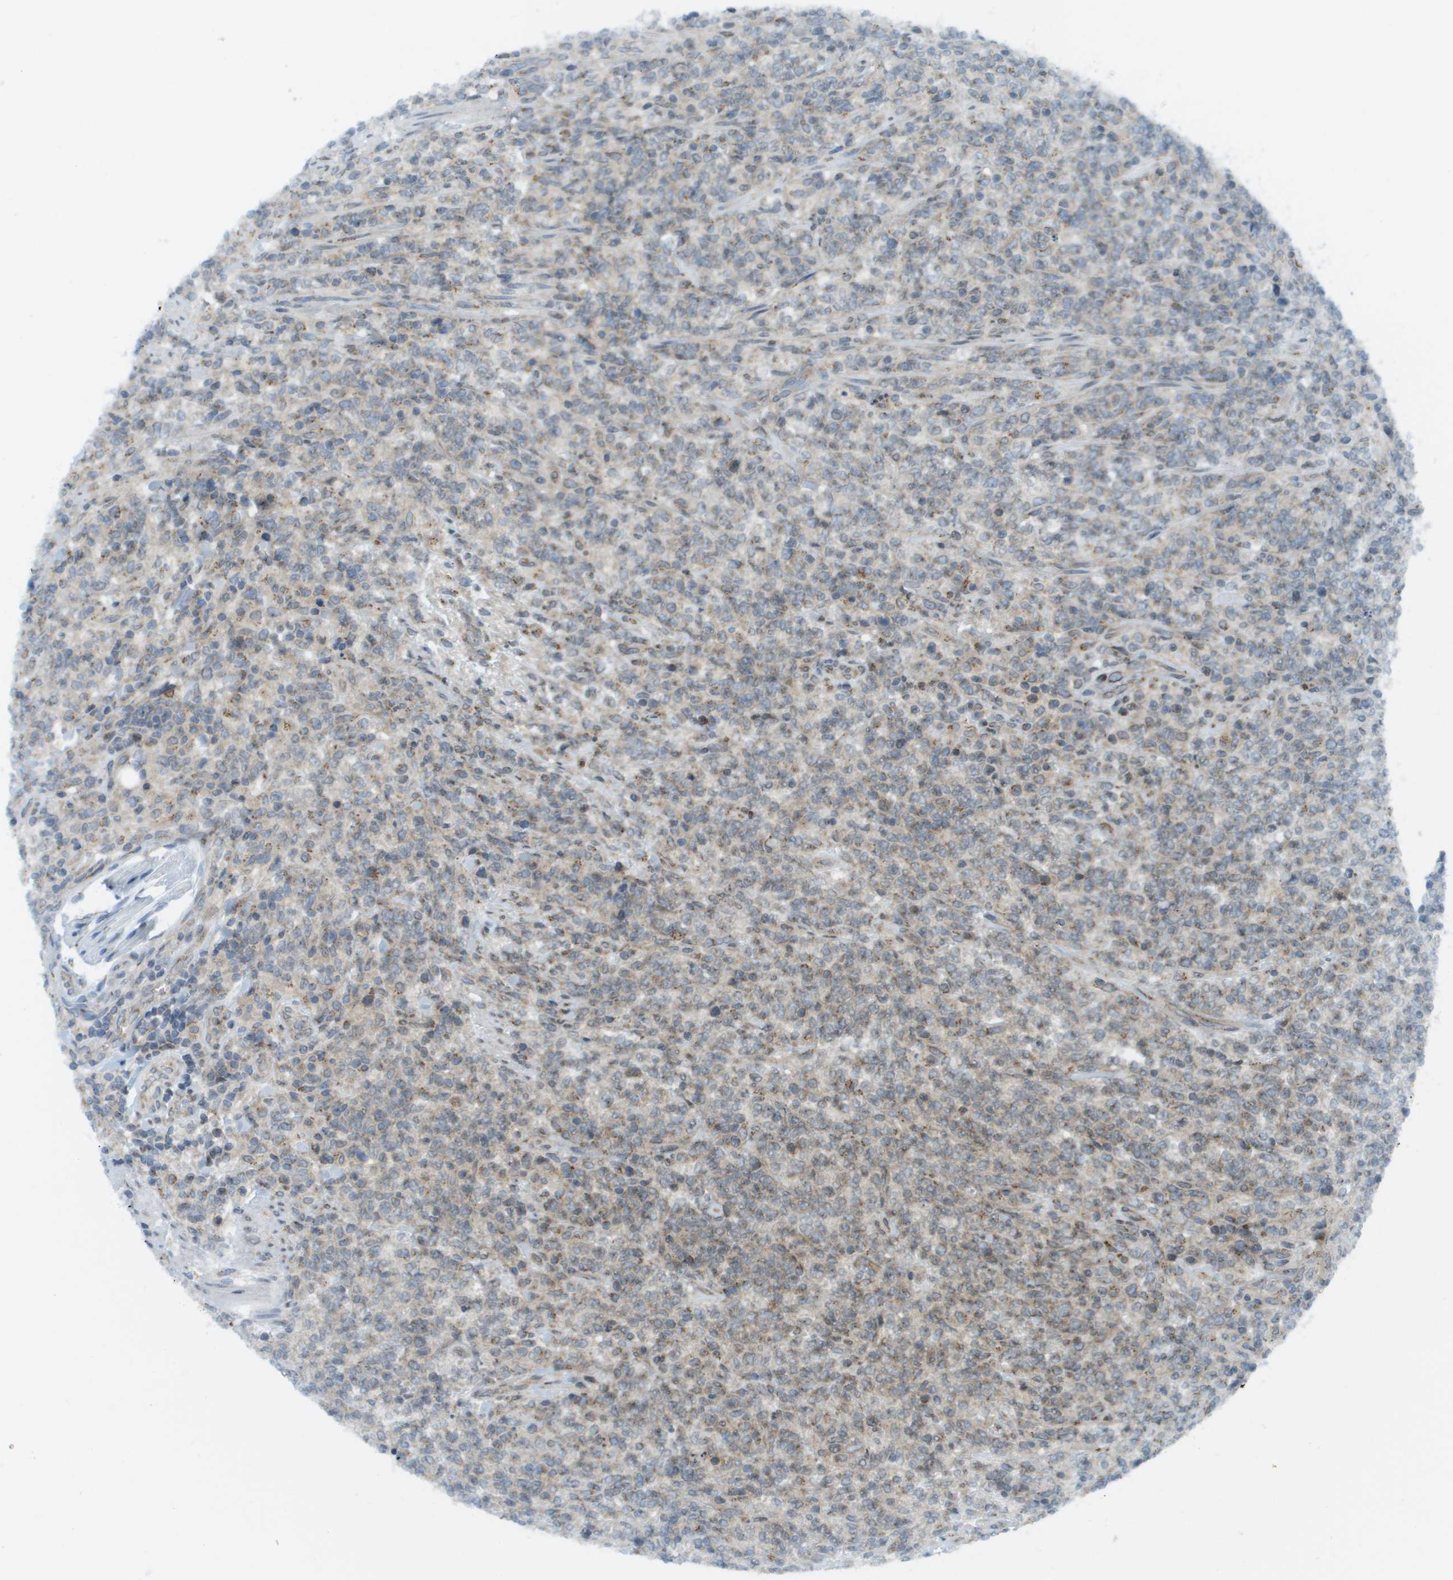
{"staining": {"intensity": "weak", "quantity": "25%-75%", "location": "cytoplasmic/membranous"}, "tissue": "lymphoma", "cell_type": "Tumor cells", "image_type": "cancer", "snomed": [{"axis": "morphology", "description": "Malignant lymphoma, non-Hodgkin's type, High grade"}, {"axis": "topography", "description": "Soft tissue"}], "caption": "Immunohistochemical staining of high-grade malignant lymphoma, non-Hodgkin's type reveals low levels of weak cytoplasmic/membranous protein positivity in about 25%-75% of tumor cells.", "gene": "EVC", "patient": {"sex": "male", "age": 18}}